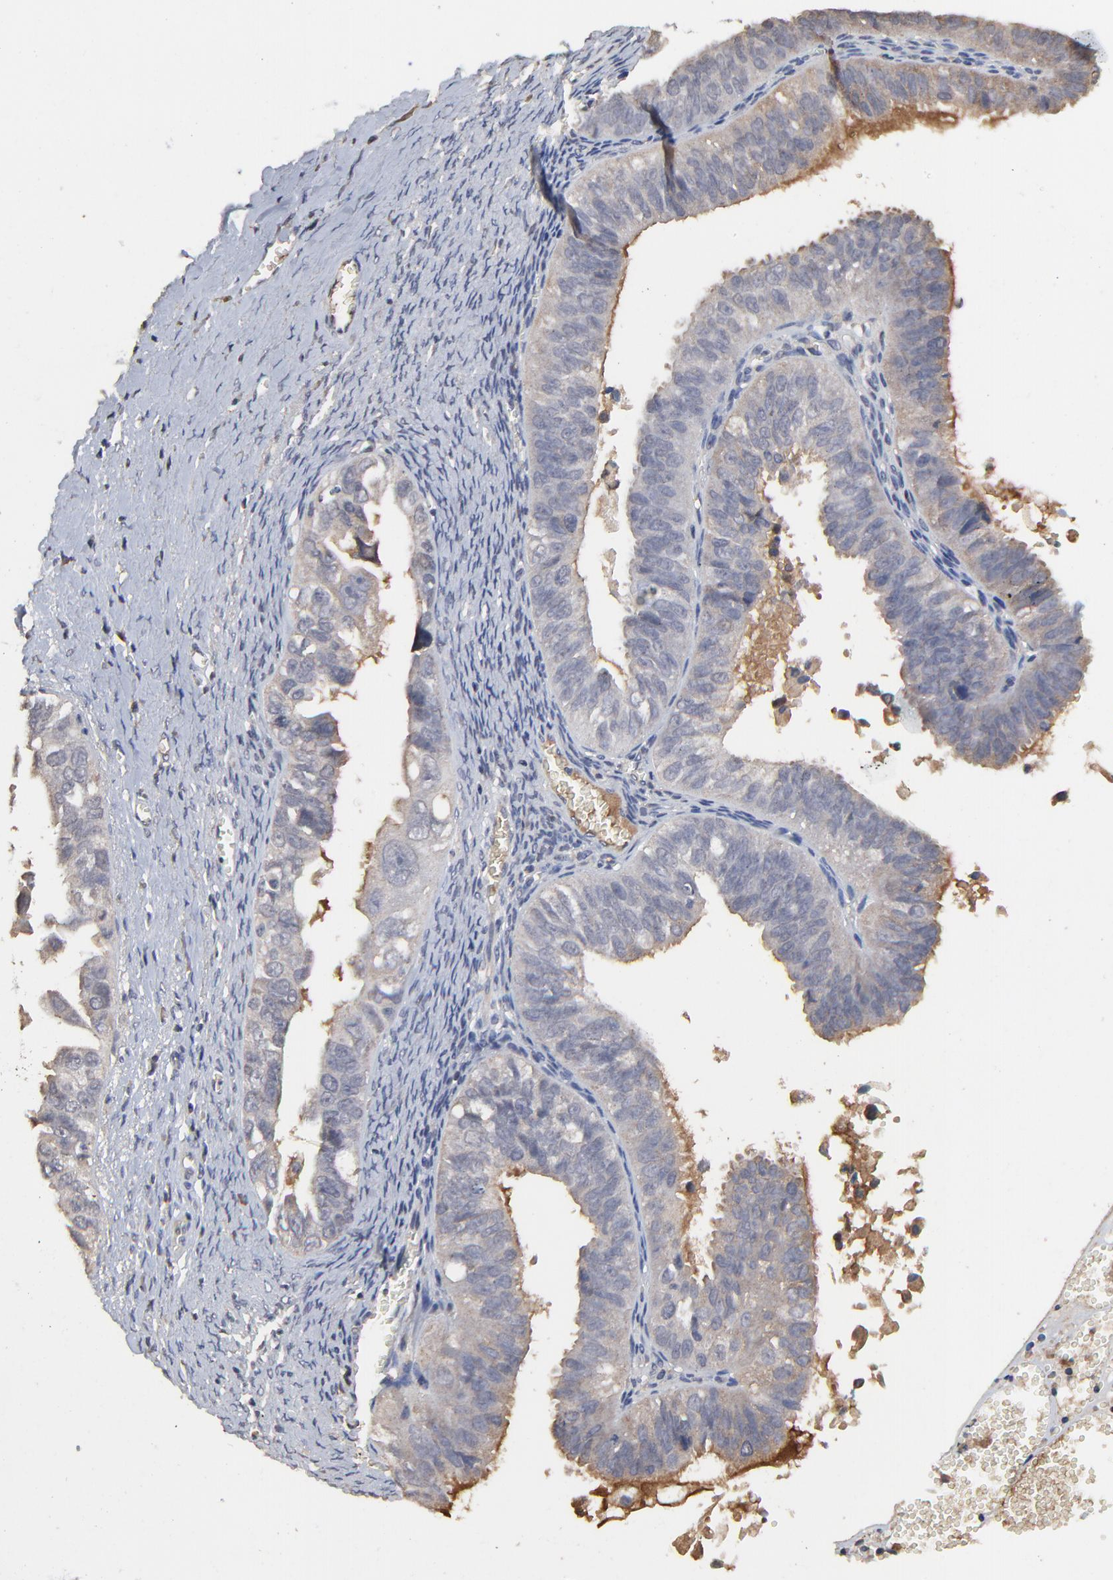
{"staining": {"intensity": "weak", "quantity": ">75%", "location": "cytoplasmic/membranous"}, "tissue": "ovarian cancer", "cell_type": "Tumor cells", "image_type": "cancer", "snomed": [{"axis": "morphology", "description": "Carcinoma, endometroid"}, {"axis": "topography", "description": "Ovary"}], "caption": "Ovarian endometroid carcinoma stained with a brown dye exhibits weak cytoplasmic/membranous positive expression in approximately >75% of tumor cells.", "gene": "VPREB3", "patient": {"sex": "female", "age": 85}}